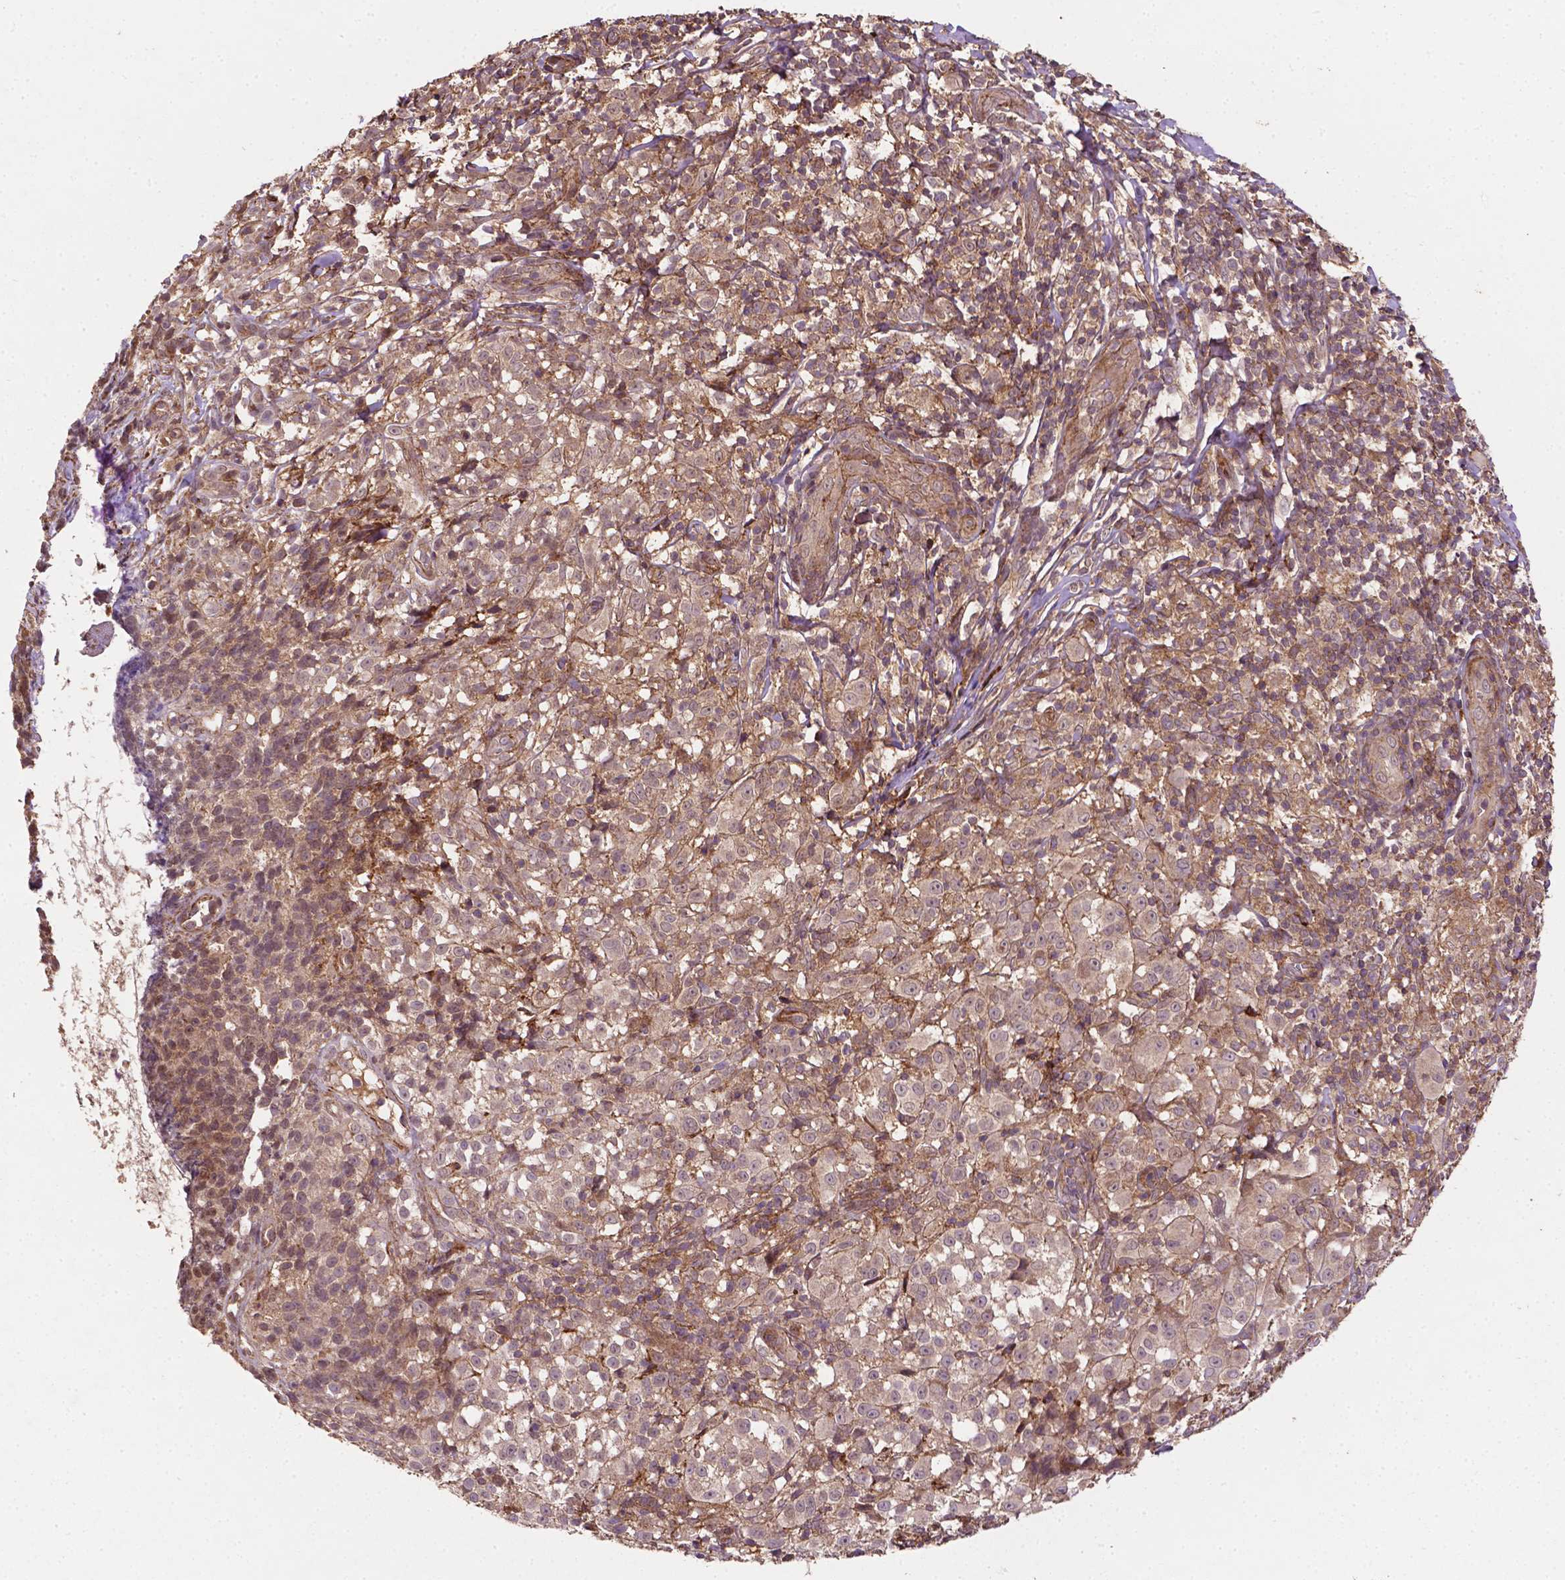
{"staining": {"intensity": "weak", "quantity": "<25%", "location": "cytoplasmic/membranous"}, "tissue": "melanoma", "cell_type": "Tumor cells", "image_type": "cancer", "snomed": [{"axis": "morphology", "description": "Malignant melanoma, NOS"}, {"axis": "topography", "description": "Skin"}], "caption": "Immunohistochemical staining of melanoma shows no significant positivity in tumor cells.", "gene": "ZMYND19", "patient": {"sex": "male", "age": 85}}